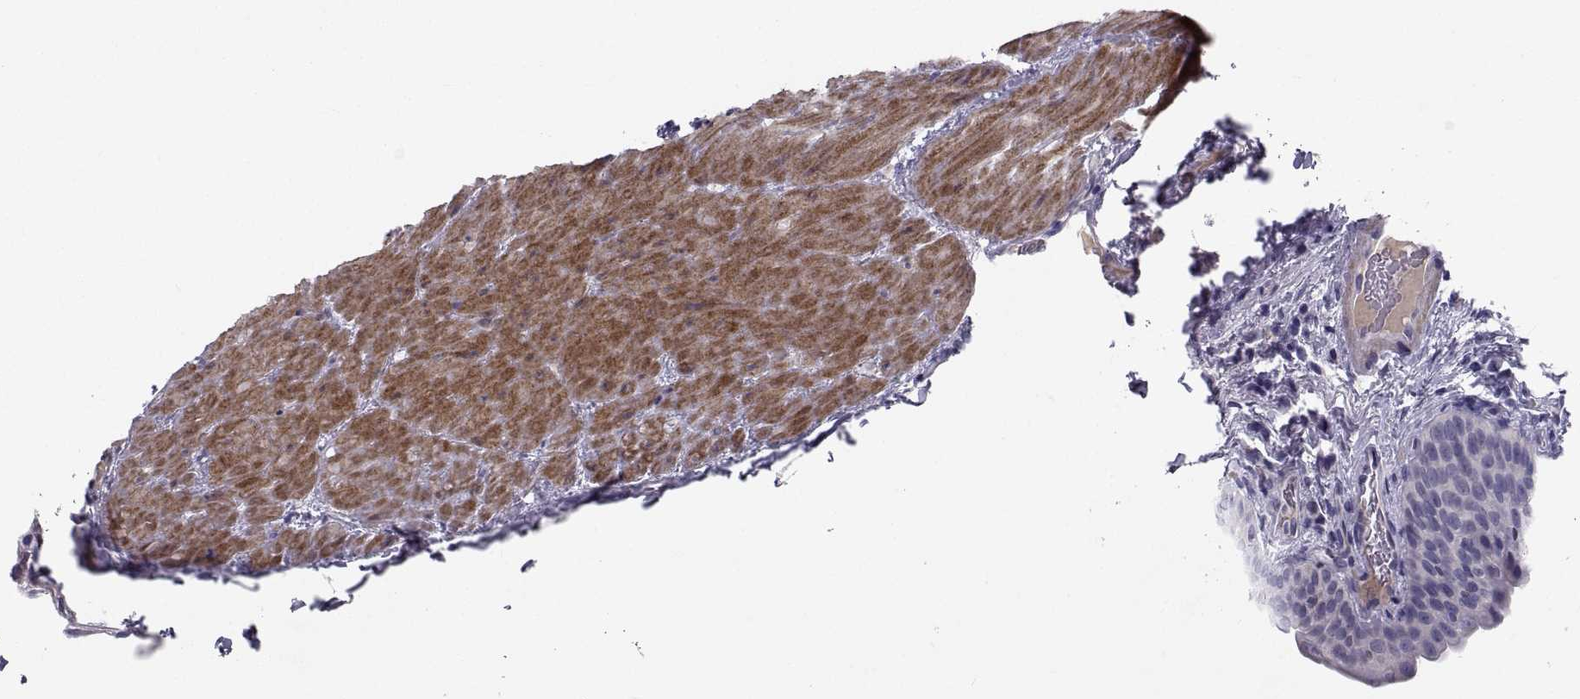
{"staining": {"intensity": "negative", "quantity": "none", "location": "none"}, "tissue": "urinary bladder", "cell_type": "Urothelial cells", "image_type": "normal", "snomed": [{"axis": "morphology", "description": "Normal tissue, NOS"}, {"axis": "topography", "description": "Urinary bladder"}], "caption": "An IHC micrograph of benign urinary bladder is shown. There is no staining in urothelial cells of urinary bladder. (IHC, brightfield microscopy, high magnification).", "gene": "PDZRN4", "patient": {"sex": "male", "age": 66}}